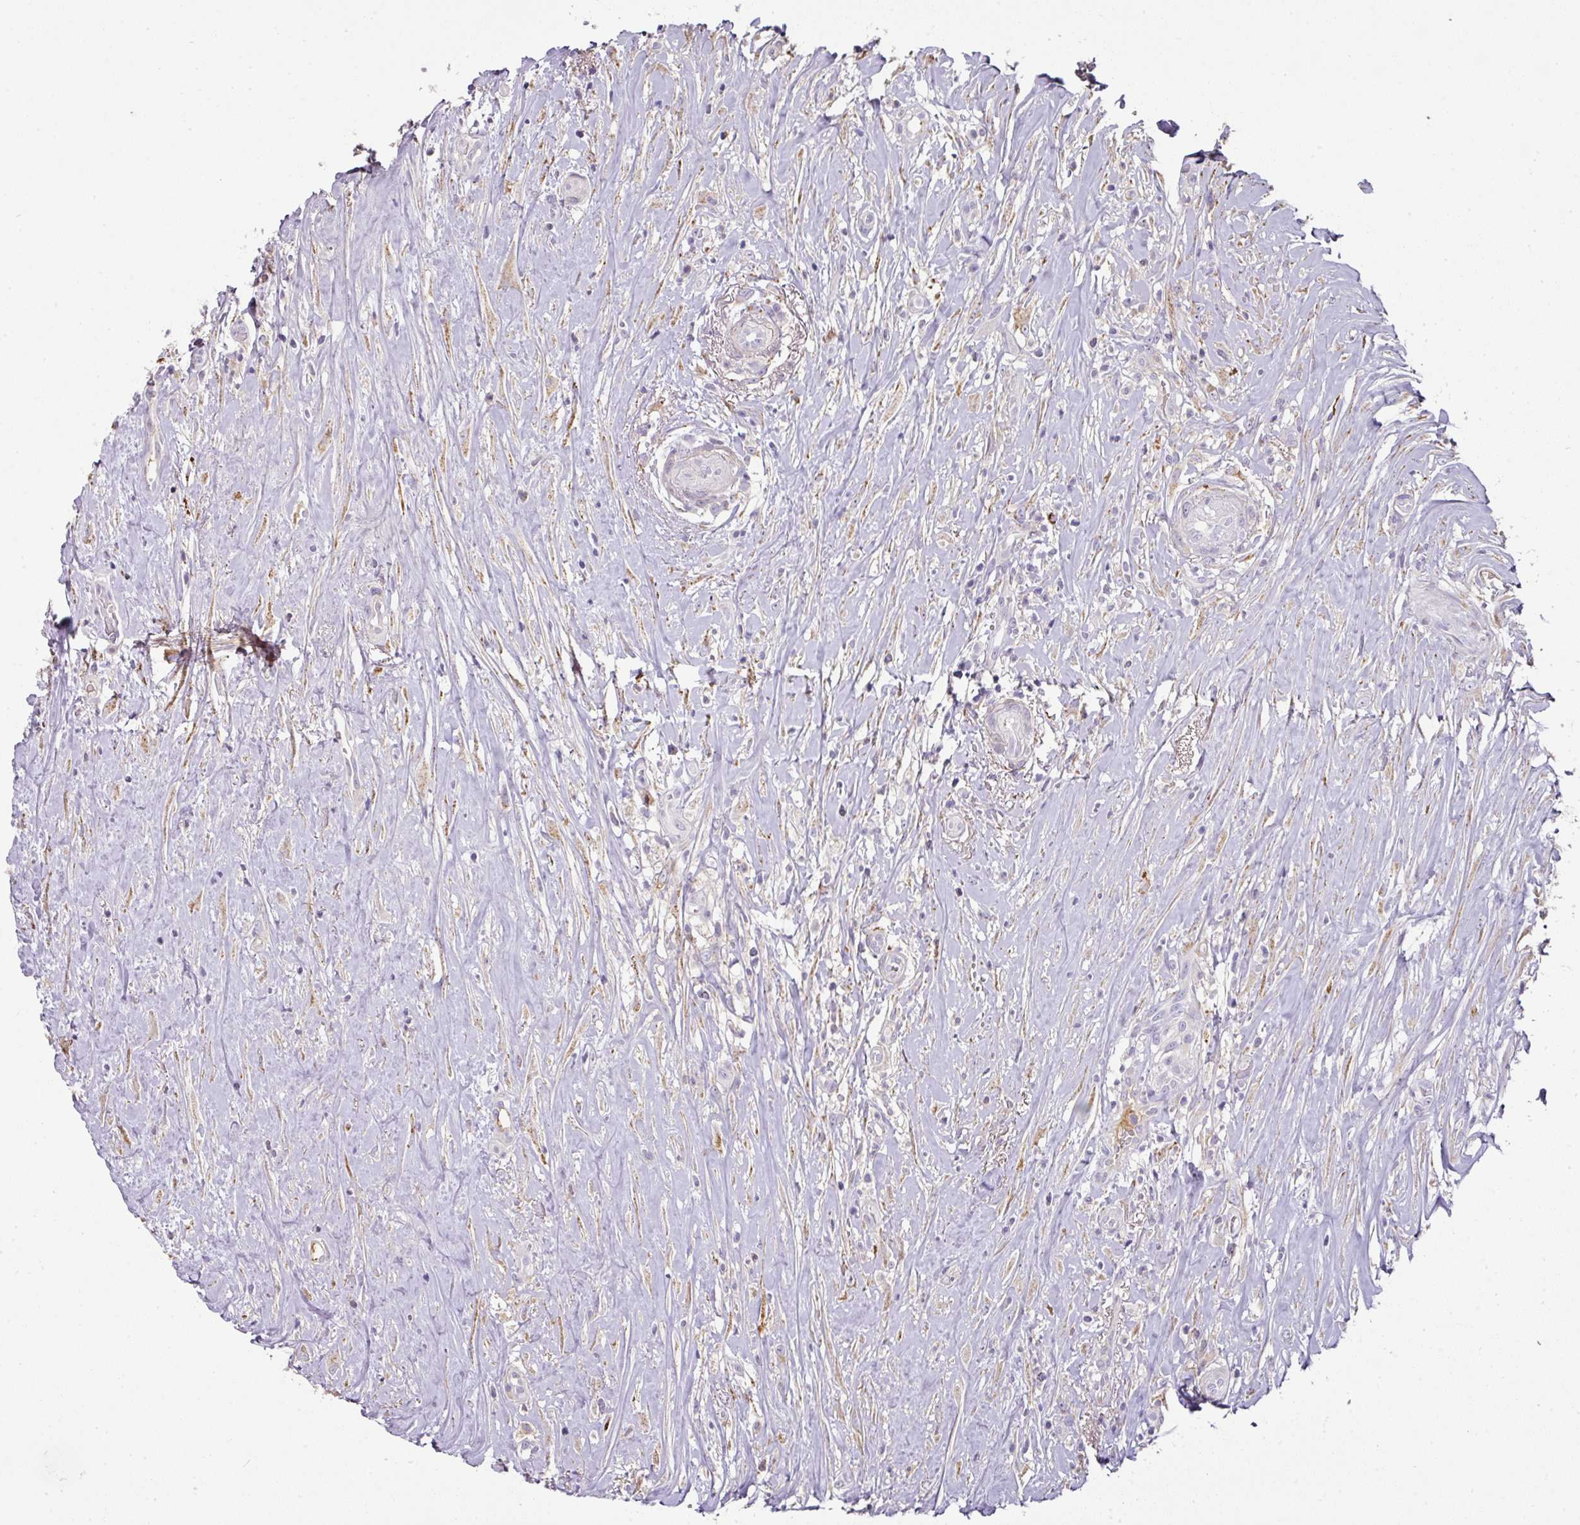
{"staining": {"intensity": "negative", "quantity": "none", "location": "none"}, "tissue": "head and neck cancer", "cell_type": "Tumor cells", "image_type": "cancer", "snomed": [{"axis": "morphology", "description": "Squamous cell carcinoma, NOS"}, {"axis": "topography", "description": "Head-Neck"}], "caption": "Head and neck cancer (squamous cell carcinoma) was stained to show a protein in brown. There is no significant expression in tumor cells. Brightfield microscopy of immunohistochemistry stained with DAB (brown) and hematoxylin (blue), captured at high magnification.", "gene": "CCZ1", "patient": {"sex": "male", "age": 83}}